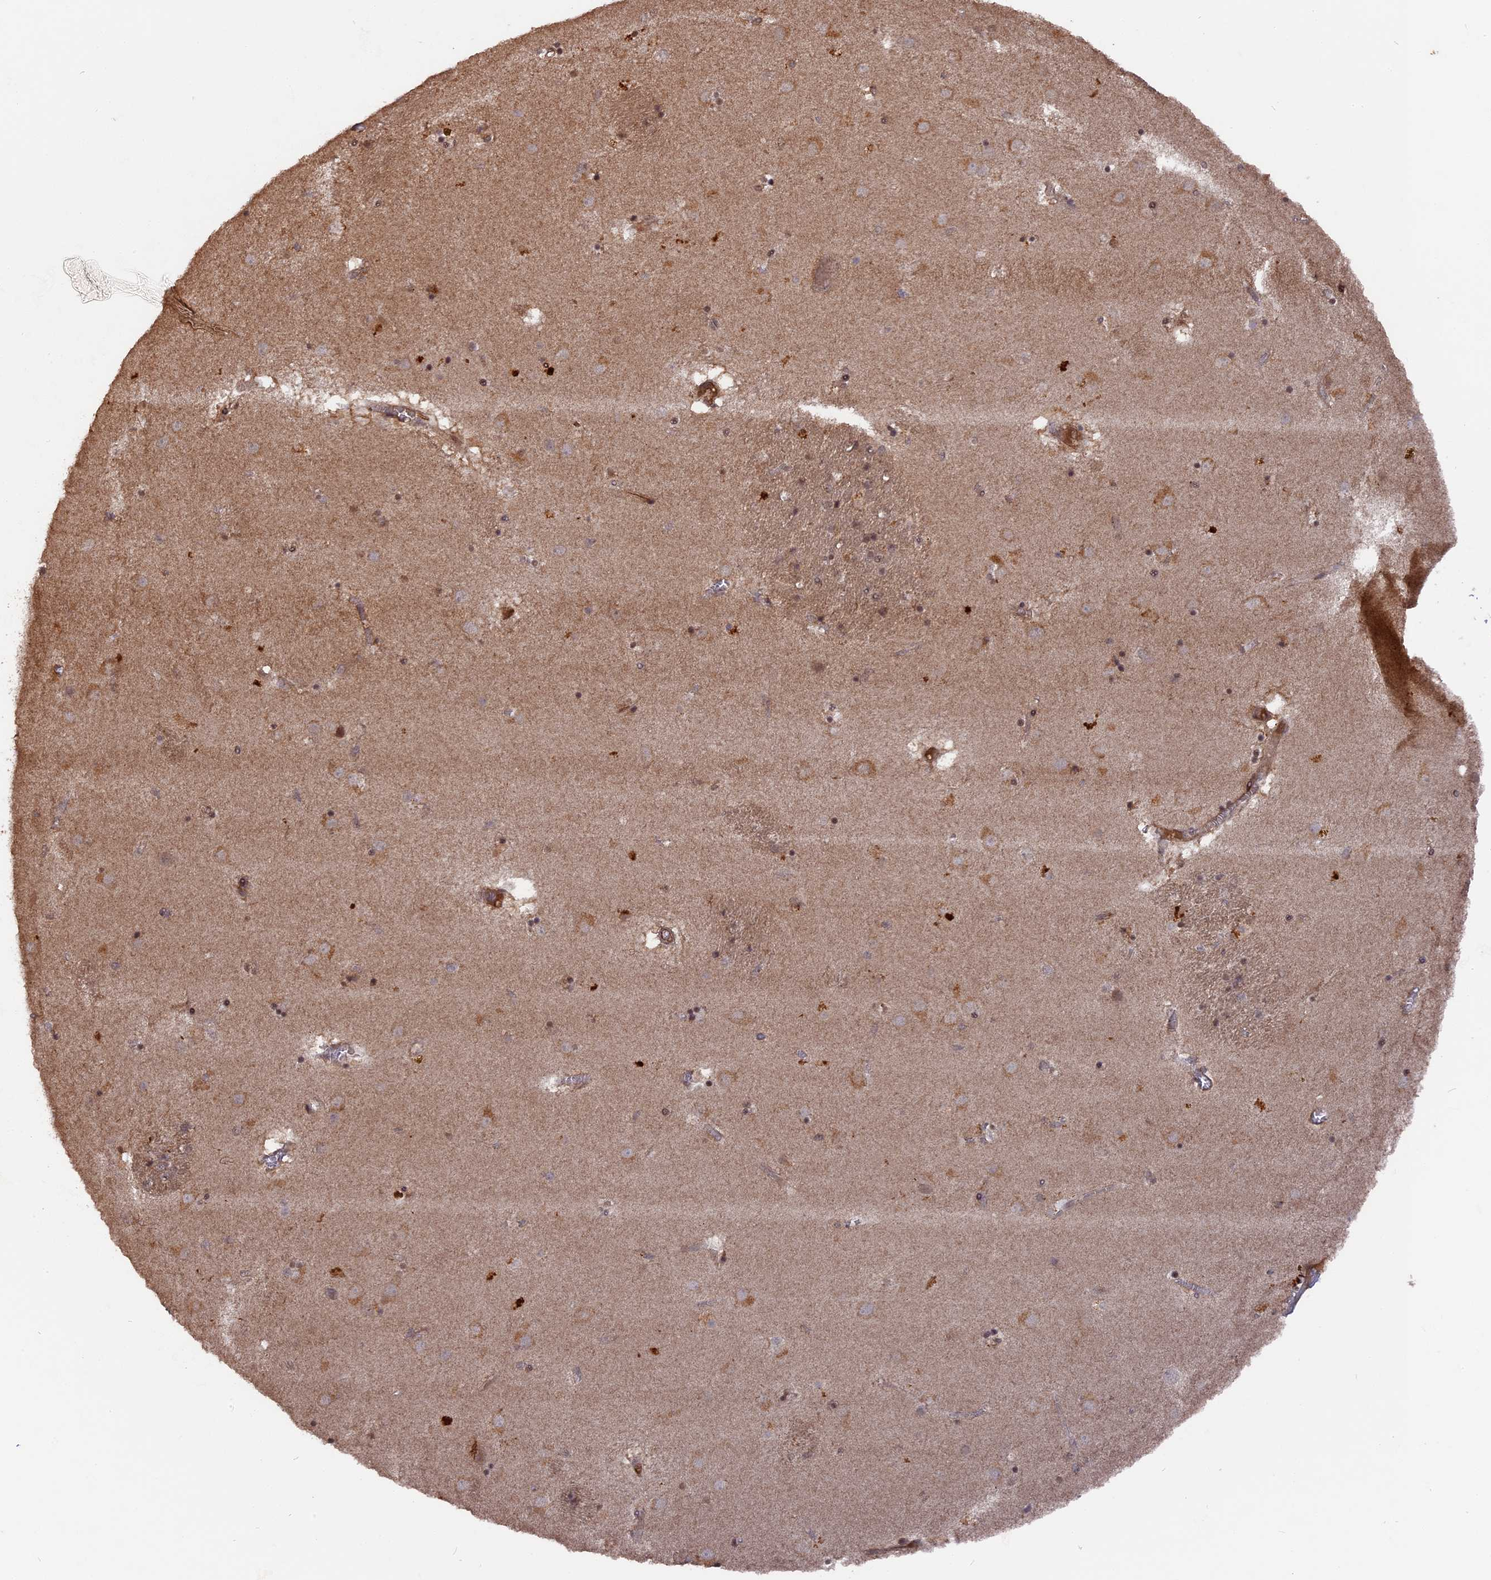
{"staining": {"intensity": "moderate", "quantity": "<25%", "location": "nuclear"}, "tissue": "caudate", "cell_type": "Glial cells", "image_type": "normal", "snomed": [{"axis": "morphology", "description": "Normal tissue, NOS"}, {"axis": "topography", "description": "Lateral ventricle wall"}], "caption": "This image displays immunohistochemistry staining of normal human caudate, with low moderate nuclear expression in approximately <25% of glial cells.", "gene": "TELO2", "patient": {"sex": "male", "age": 70}}